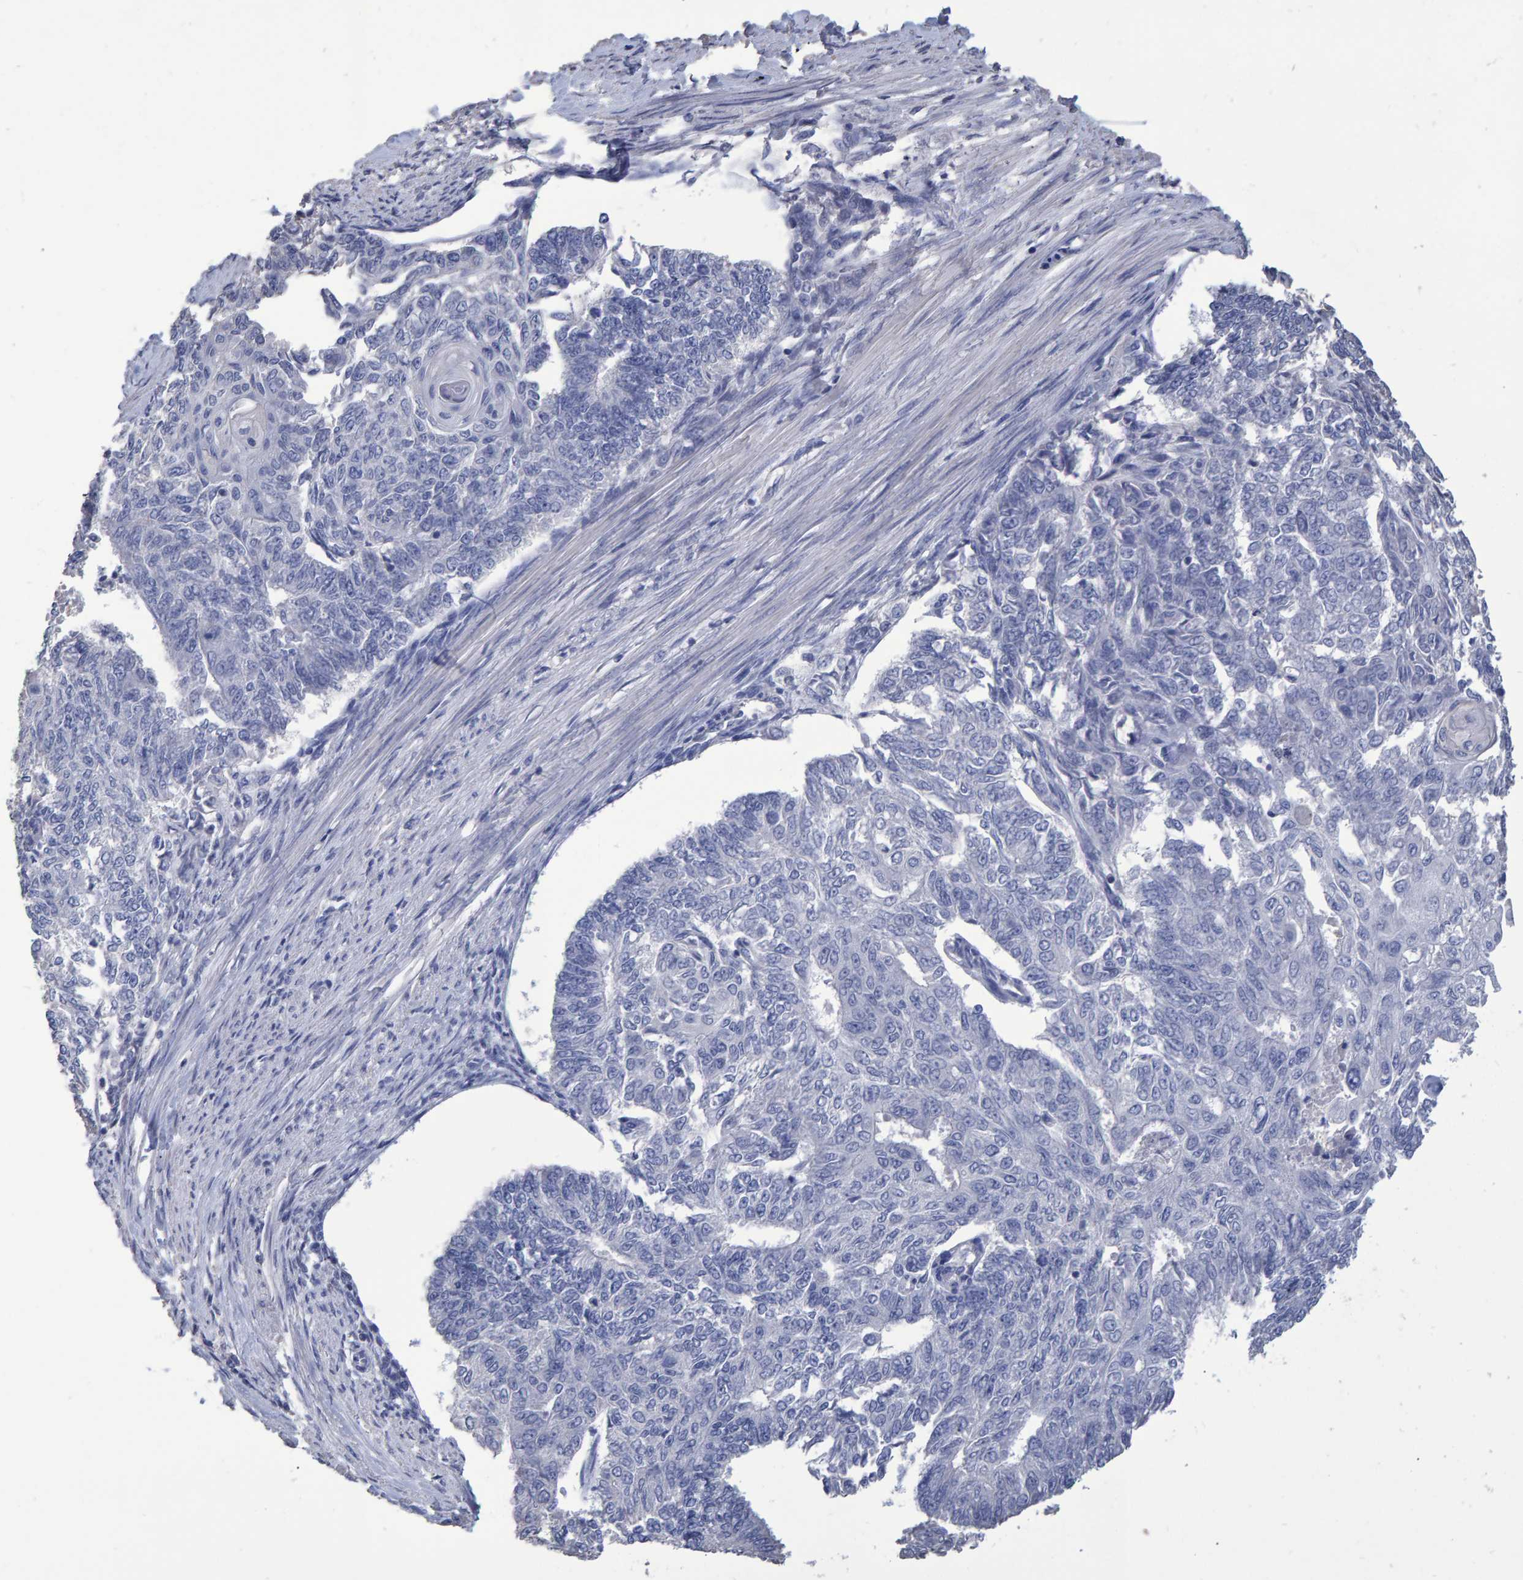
{"staining": {"intensity": "negative", "quantity": "none", "location": "none"}, "tissue": "endometrial cancer", "cell_type": "Tumor cells", "image_type": "cancer", "snomed": [{"axis": "morphology", "description": "Adenocarcinoma, NOS"}, {"axis": "topography", "description": "Endometrium"}], "caption": "Immunohistochemical staining of human adenocarcinoma (endometrial) shows no significant staining in tumor cells.", "gene": "HEMGN", "patient": {"sex": "female", "age": 32}}